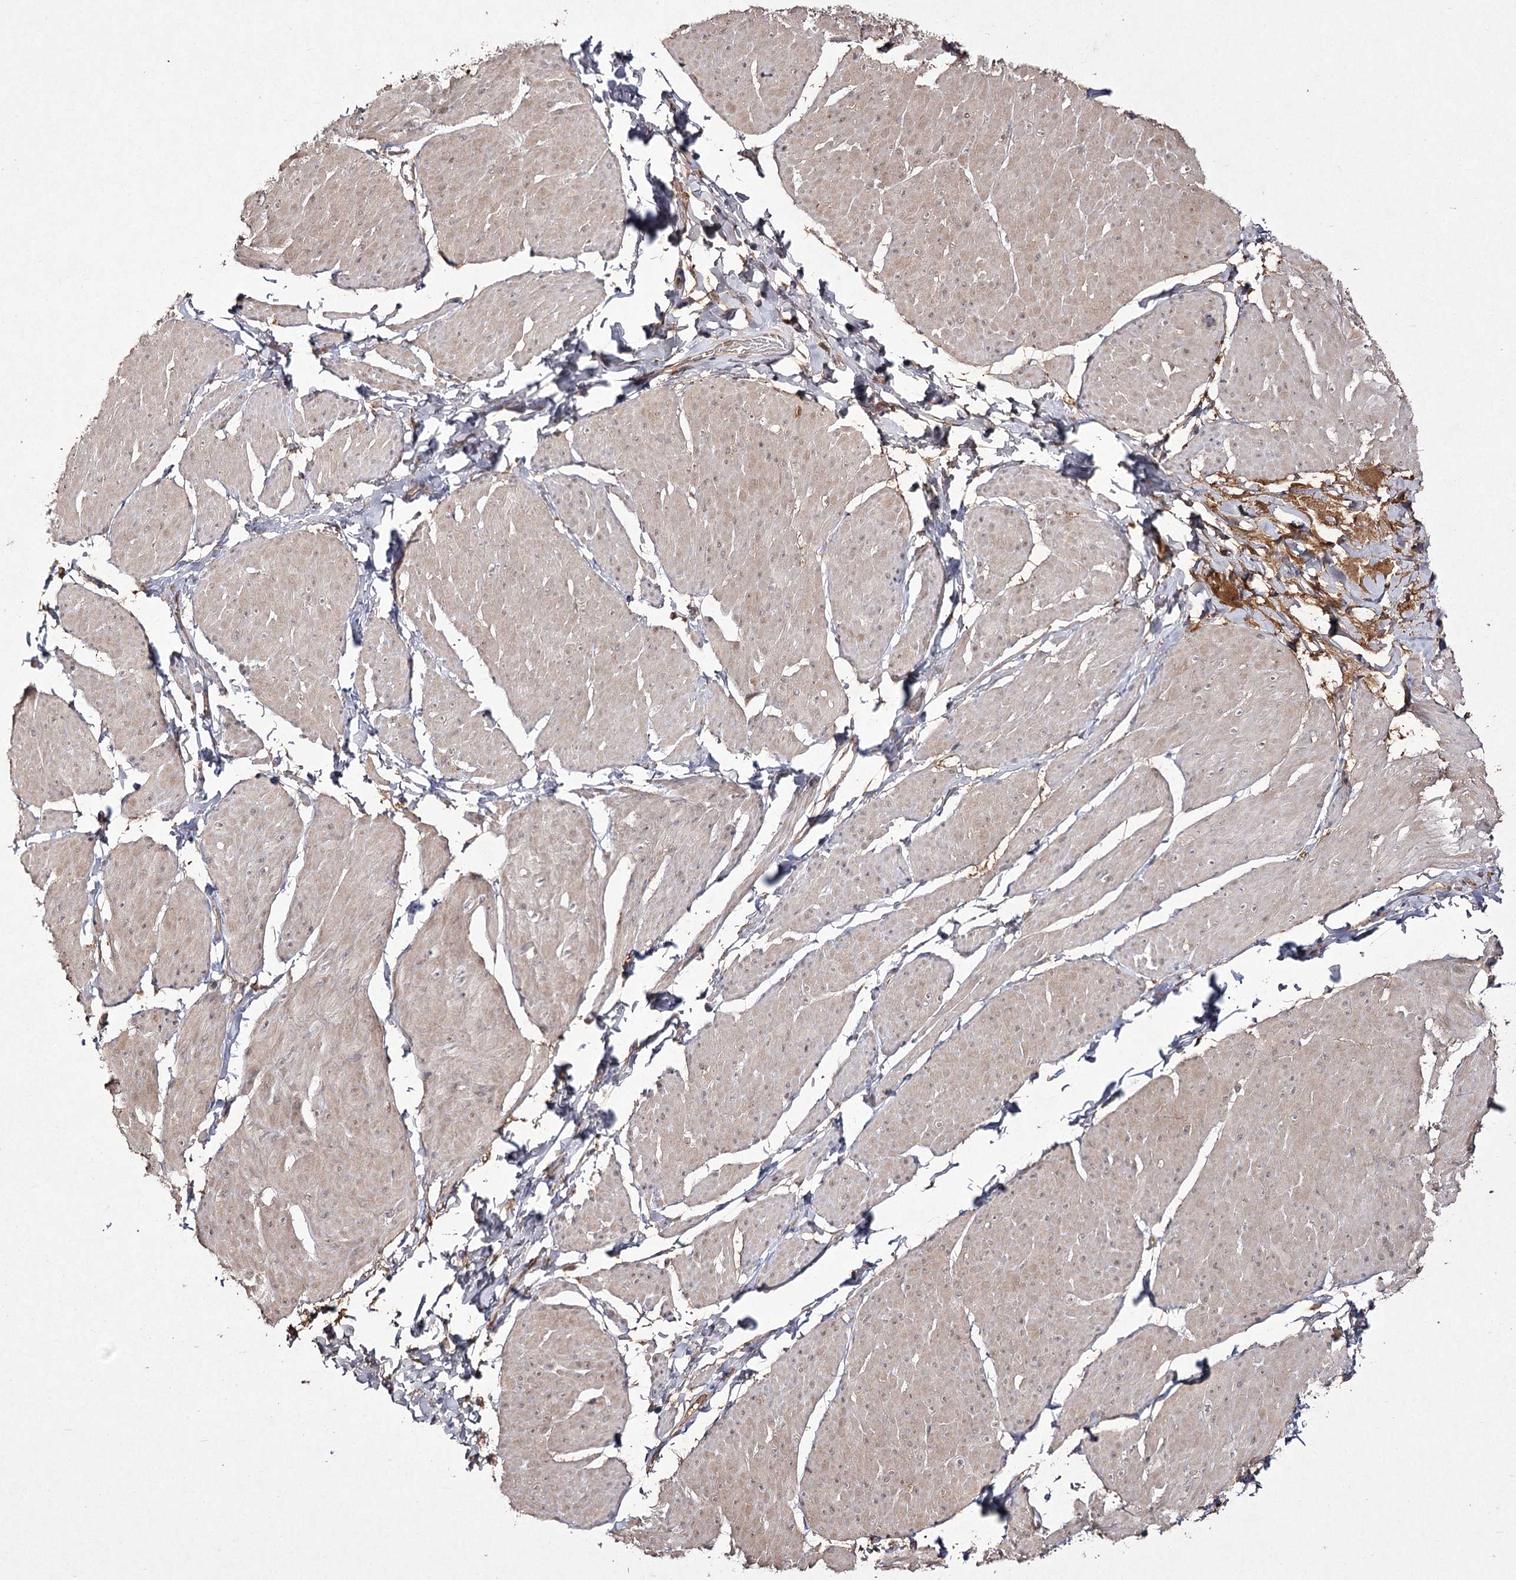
{"staining": {"intensity": "weak", "quantity": ">75%", "location": "cytoplasmic/membranous"}, "tissue": "smooth muscle", "cell_type": "Smooth muscle cells", "image_type": "normal", "snomed": [{"axis": "morphology", "description": "Urothelial carcinoma, High grade"}, {"axis": "topography", "description": "Urinary bladder"}], "caption": "An image of smooth muscle stained for a protein shows weak cytoplasmic/membranous brown staining in smooth muscle cells.", "gene": "FANCL", "patient": {"sex": "male", "age": 46}}